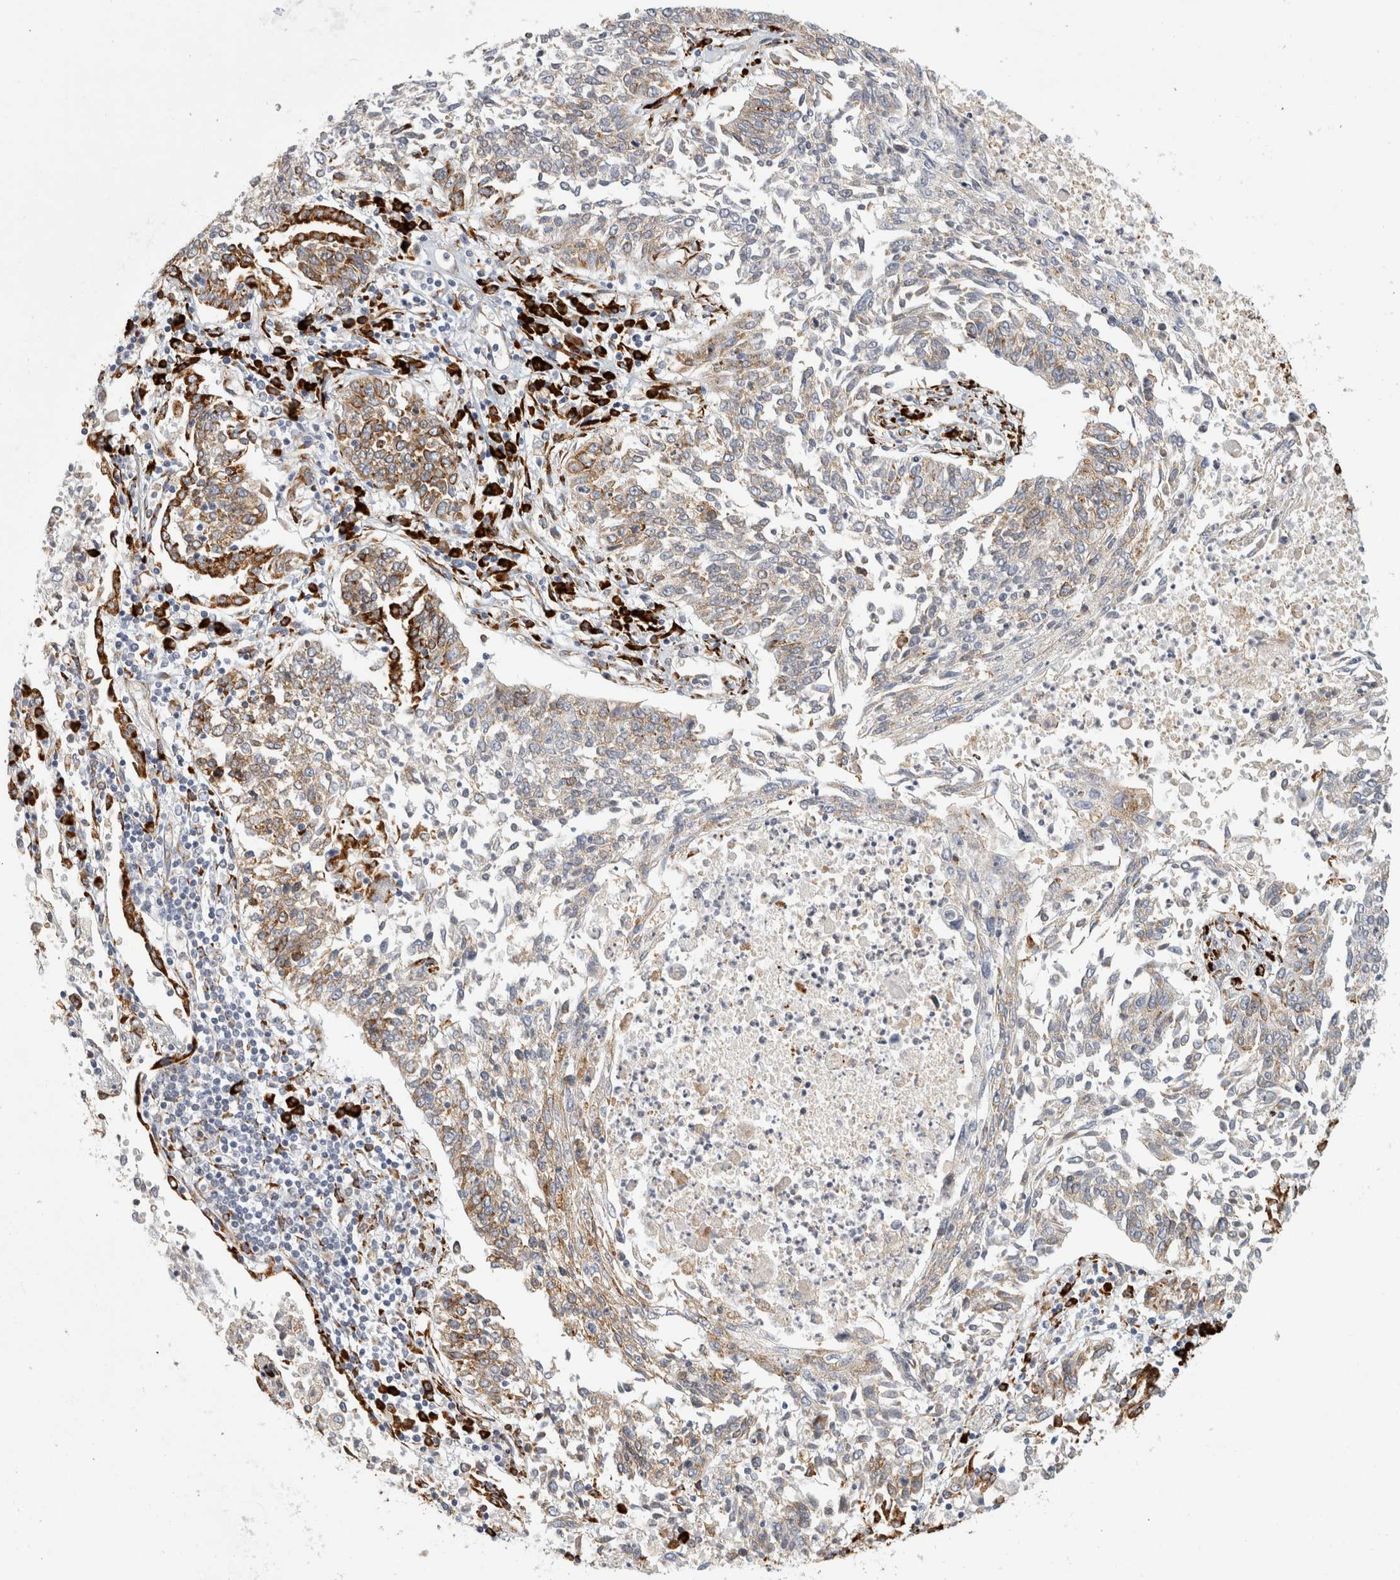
{"staining": {"intensity": "moderate", "quantity": "<25%", "location": "cytoplasmic/membranous"}, "tissue": "lung cancer", "cell_type": "Tumor cells", "image_type": "cancer", "snomed": [{"axis": "morphology", "description": "Normal tissue, NOS"}, {"axis": "morphology", "description": "Squamous cell carcinoma, NOS"}, {"axis": "topography", "description": "Cartilage tissue"}, {"axis": "topography", "description": "Lung"}, {"axis": "topography", "description": "Peripheral nerve tissue"}], "caption": "Approximately <25% of tumor cells in human lung cancer (squamous cell carcinoma) show moderate cytoplasmic/membranous protein expression as visualized by brown immunohistochemical staining.", "gene": "OSTN", "patient": {"sex": "female", "age": 49}}